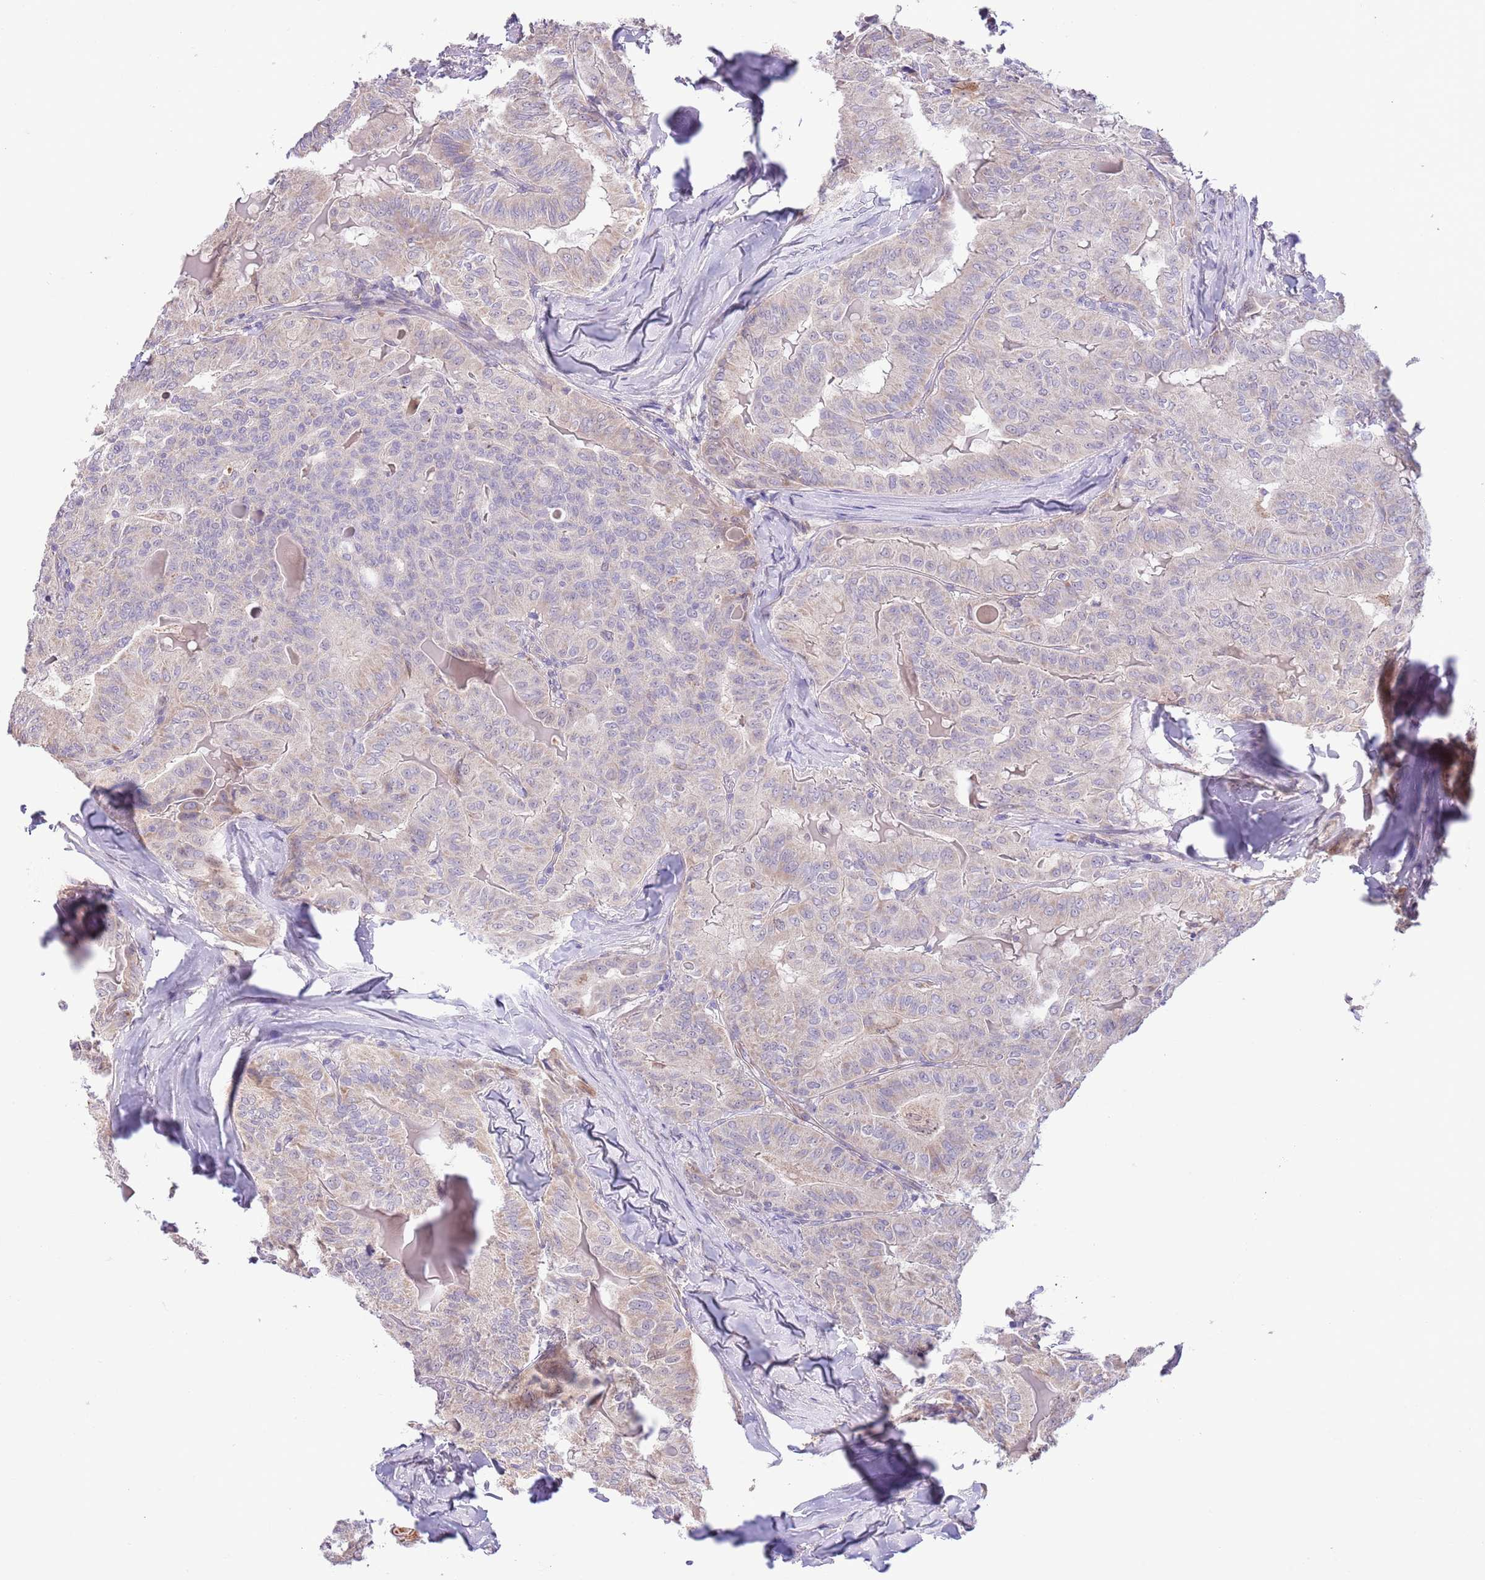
{"staining": {"intensity": "weak", "quantity": "<25%", "location": "cytoplasmic/membranous"}, "tissue": "thyroid cancer", "cell_type": "Tumor cells", "image_type": "cancer", "snomed": [{"axis": "morphology", "description": "Papillary adenocarcinoma, NOS"}, {"axis": "topography", "description": "Thyroid gland"}], "caption": "Histopathology image shows no significant protein staining in tumor cells of thyroid papillary adenocarcinoma.", "gene": "AP1S2", "patient": {"sex": "female", "age": 68}}